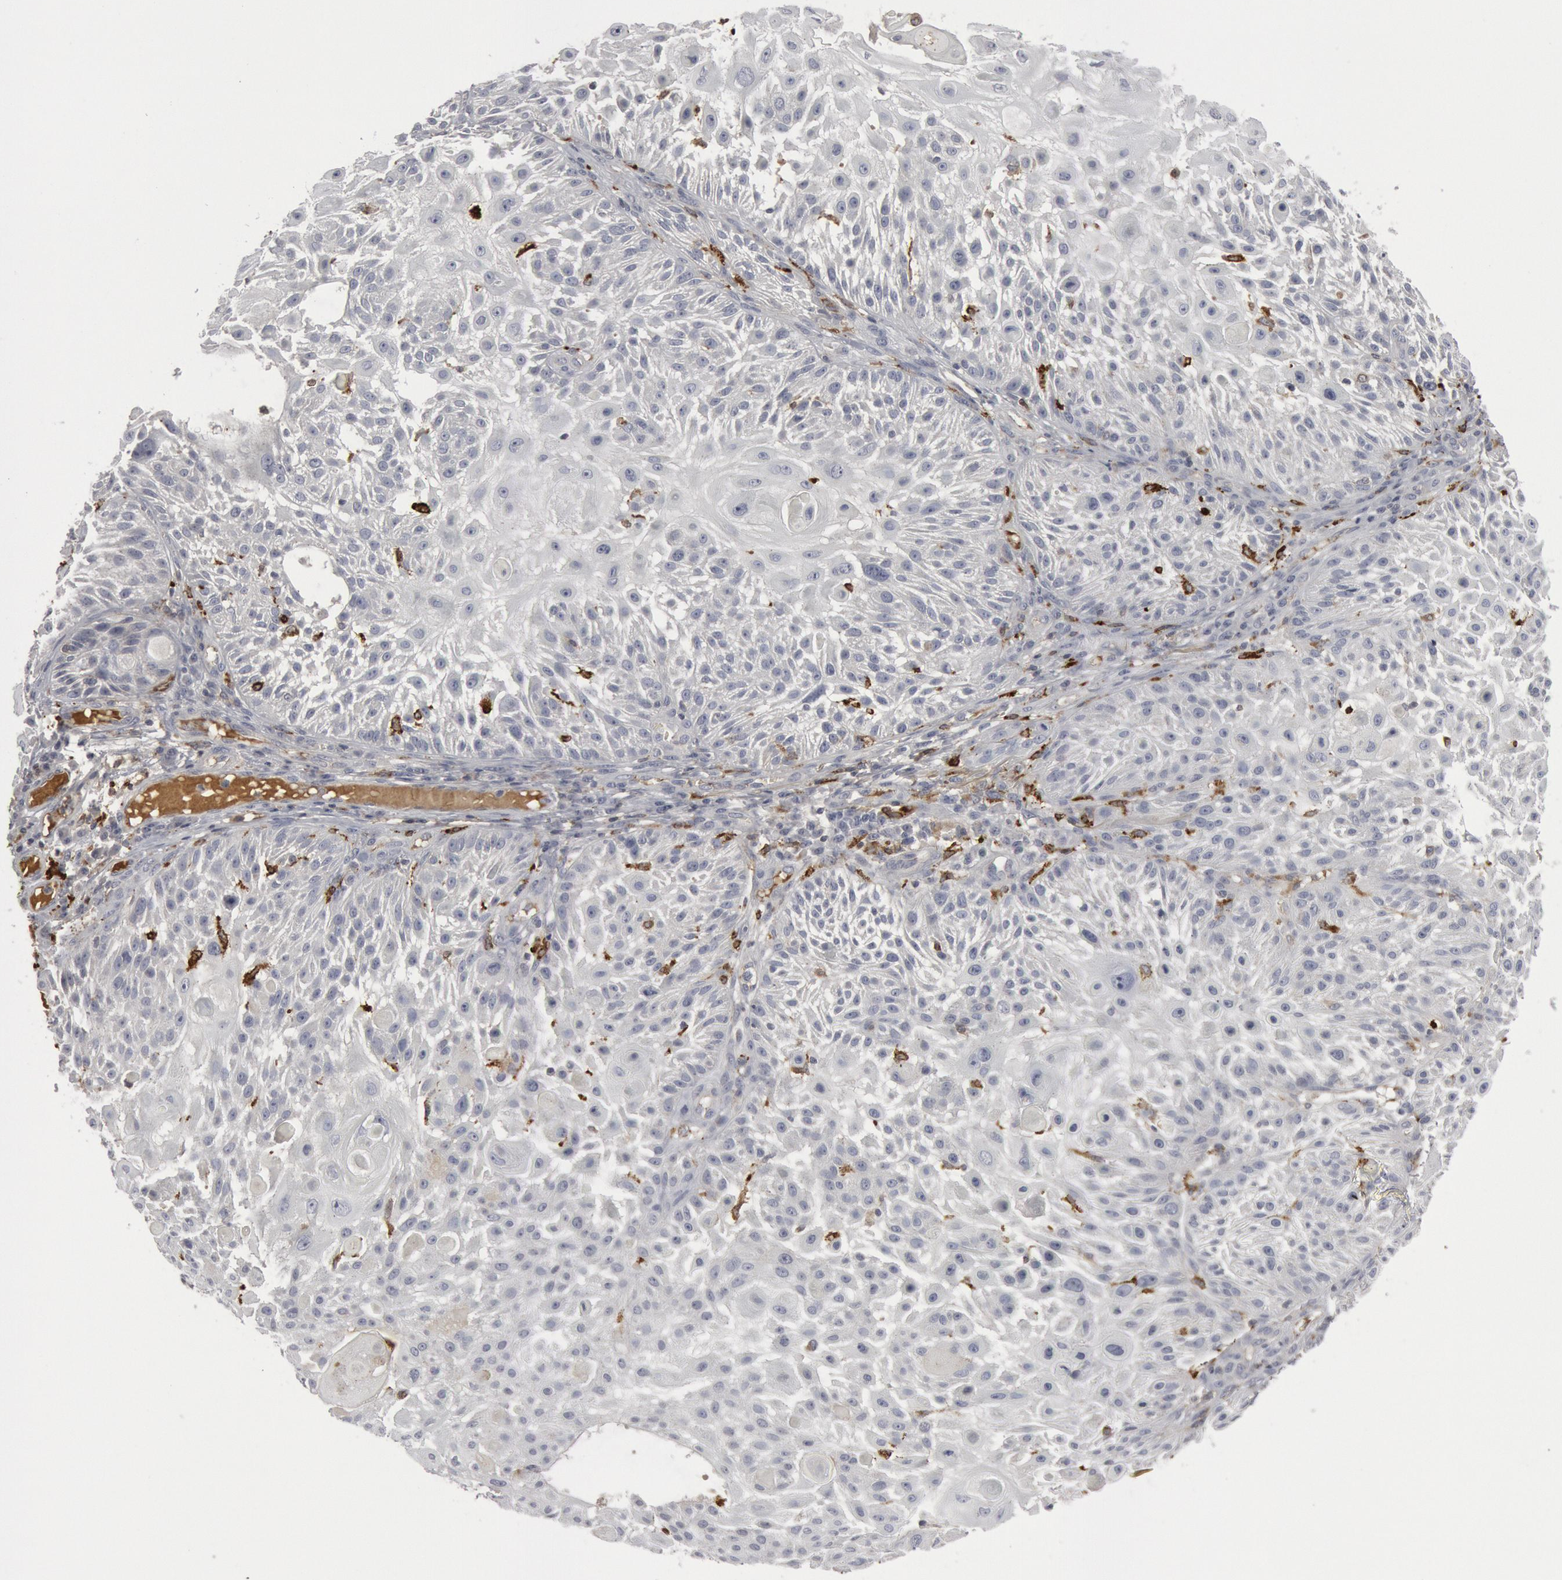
{"staining": {"intensity": "negative", "quantity": "none", "location": "none"}, "tissue": "skin cancer", "cell_type": "Tumor cells", "image_type": "cancer", "snomed": [{"axis": "morphology", "description": "Squamous cell carcinoma, NOS"}, {"axis": "topography", "description": "Skin"}], "caption": "Skin cancer was stained to show a protein in brown. There is no significant expression in tumor cells.", "gene": "C1QC", "patient": {"sex": "female", "age": 89}}